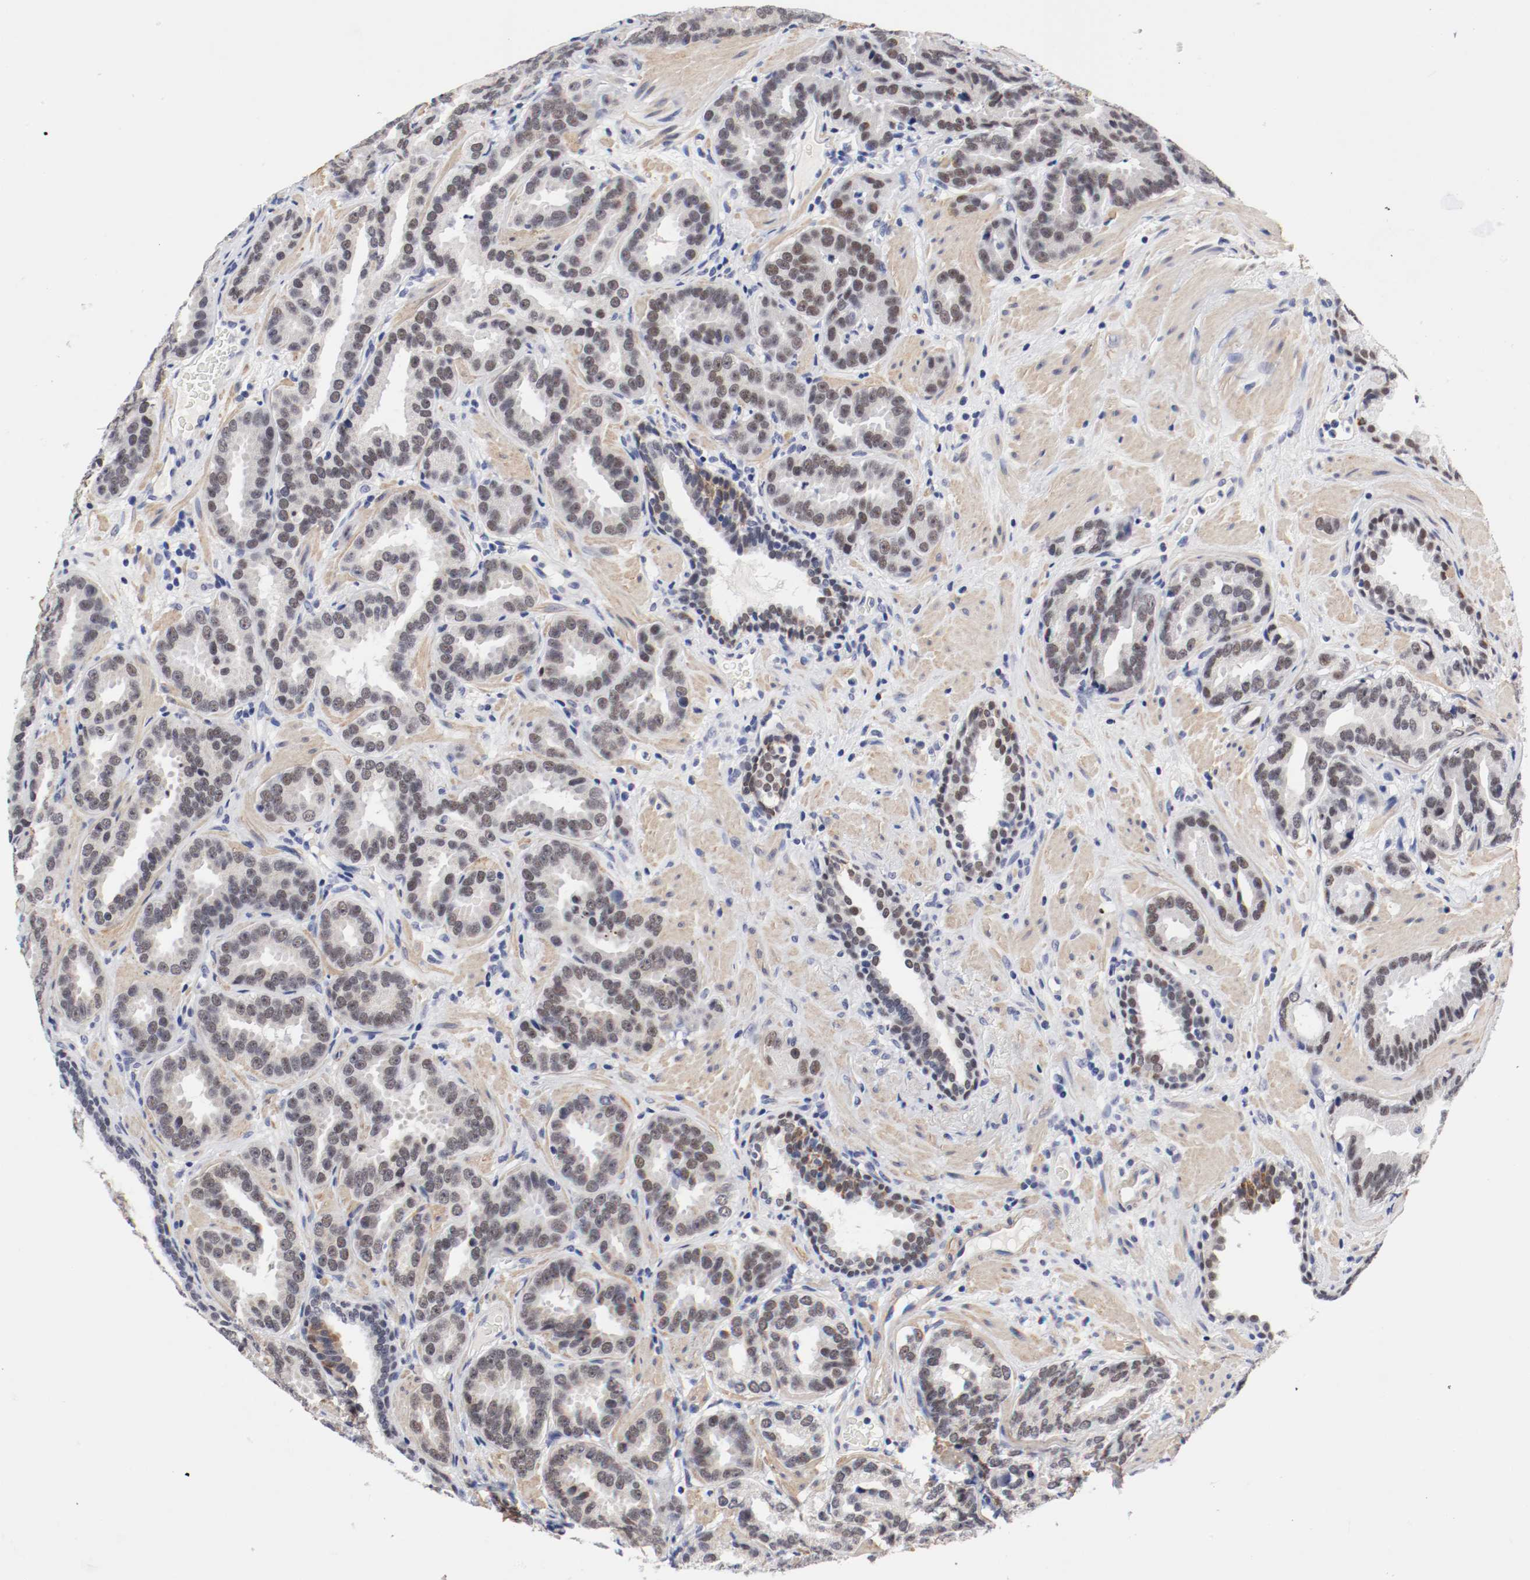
{"staining": {"intensity": "weak", "quantity": ">75%", "location": "cytoplasmic/membranous"}, "tissue": "prostate cancer", "cell_type": "Tumor cells", "image_type": "cancer", "snomed": [{"axis": "morphology", "description": "Adenocarcinoma, Low grade"}, {"axis": "topography", "description": "Prostate"}], "caption": "This photomicrograph reveals immunohistochemistry staining of human prostate adenocarcinoma (low-grade), with low weak cytoplasmic/membranous staining in approximately >75% of tumor cells.", "gene": "GRHL2", "patient": {"sex": "male", "age": 59}}